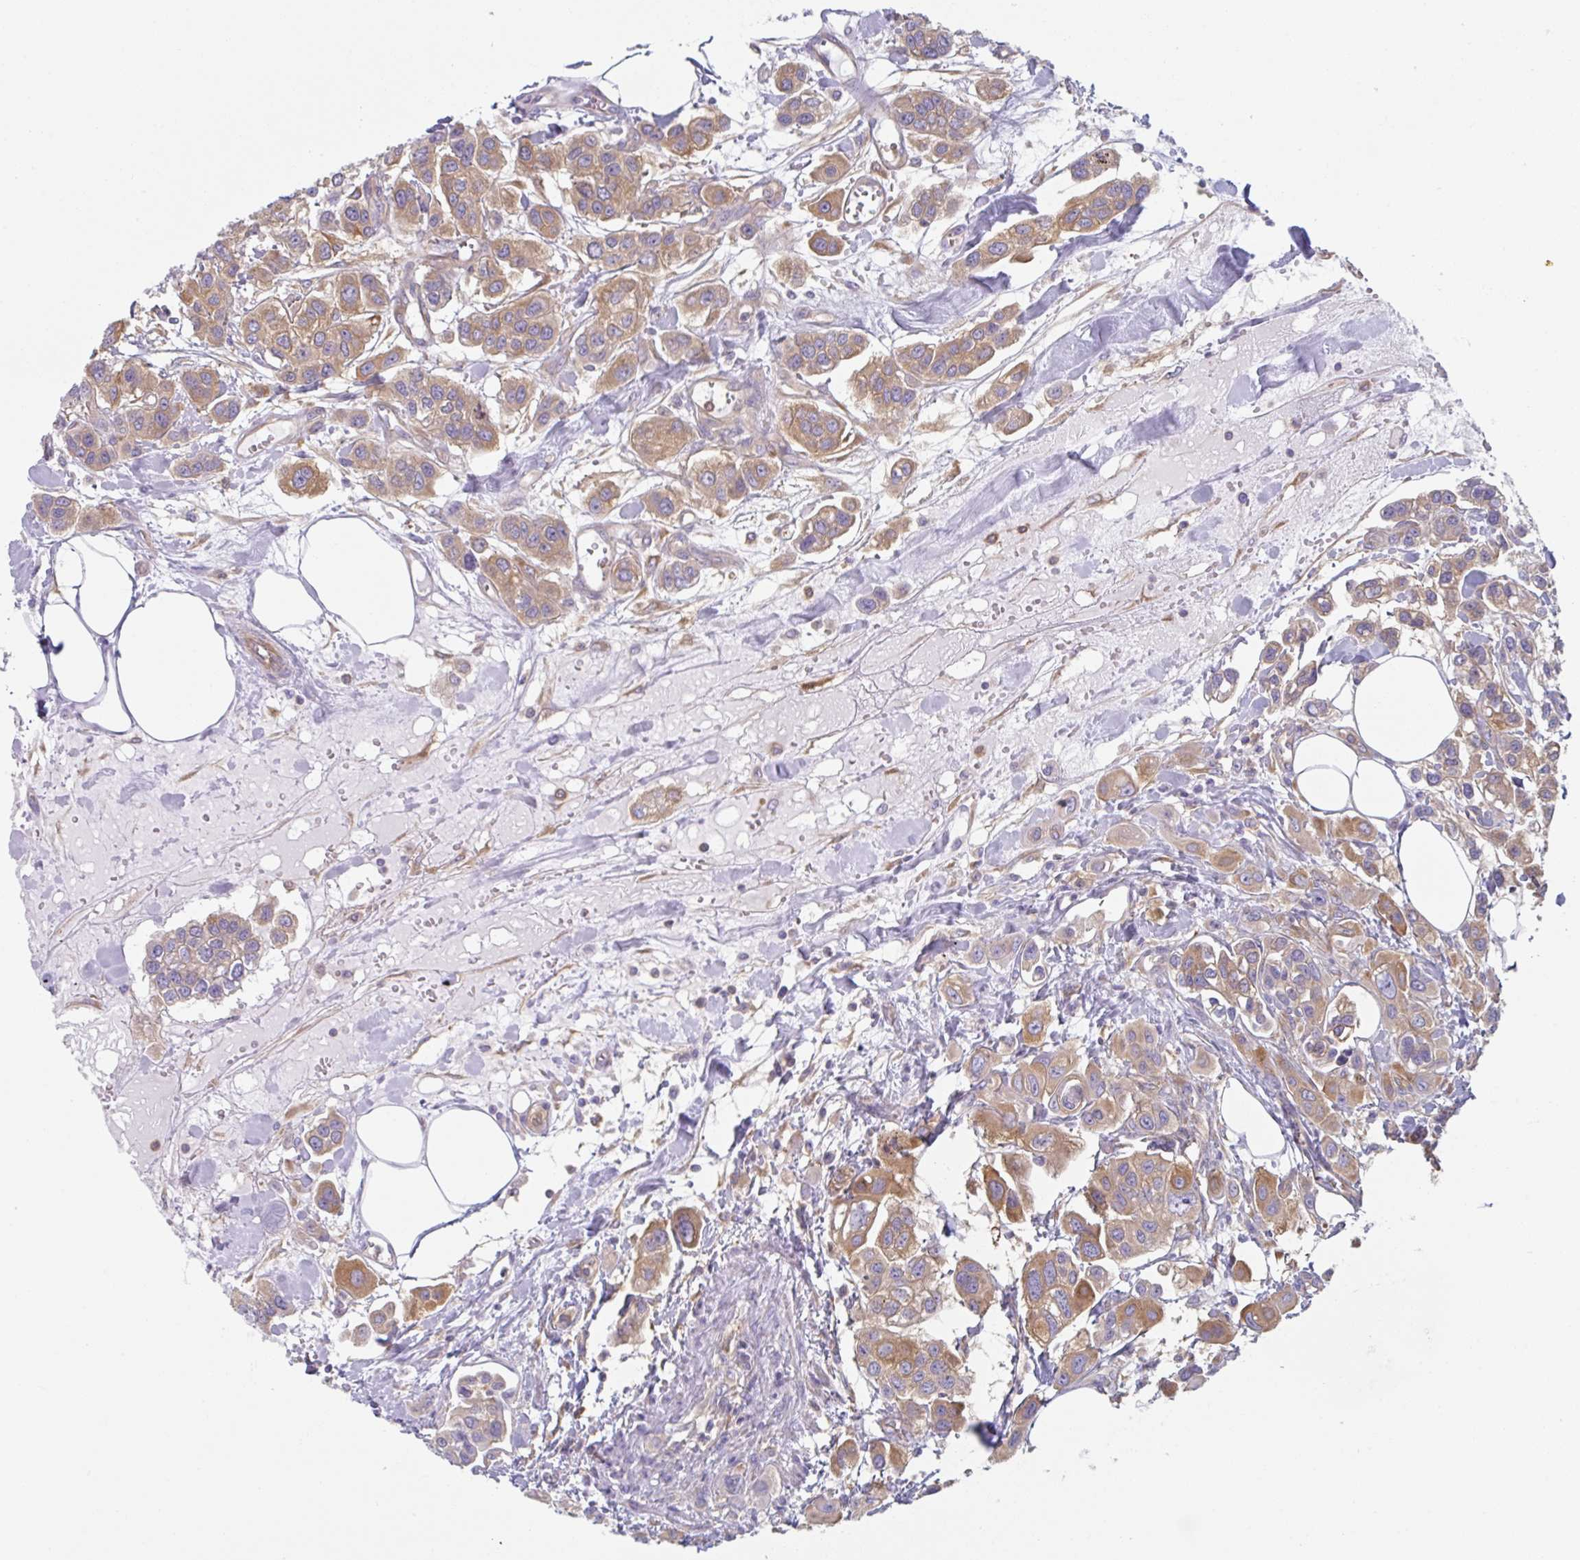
{"staining": {"intensity": "moderate", "quantity": ">75%", "location": "cytoplasmic/membranous"}, "tissue": "urothelial cancer", "cell_type": "Tumor cells", "image_type": "cancer", "snomed": [{"axis": "morphology", "description": "Urothelial carcinoma, High grade"}, {"axis": "topography", "description": "Urinary bladder"}], "caption": "Immunohistochemistry of human high-grade urothelial carcinoma reveals medium levels of moderate cytoplasmic/membranous positivity in about >75% of tumor cells.", "gene": "AMPD2", "patient": {"sex": "male", "age": 67}}